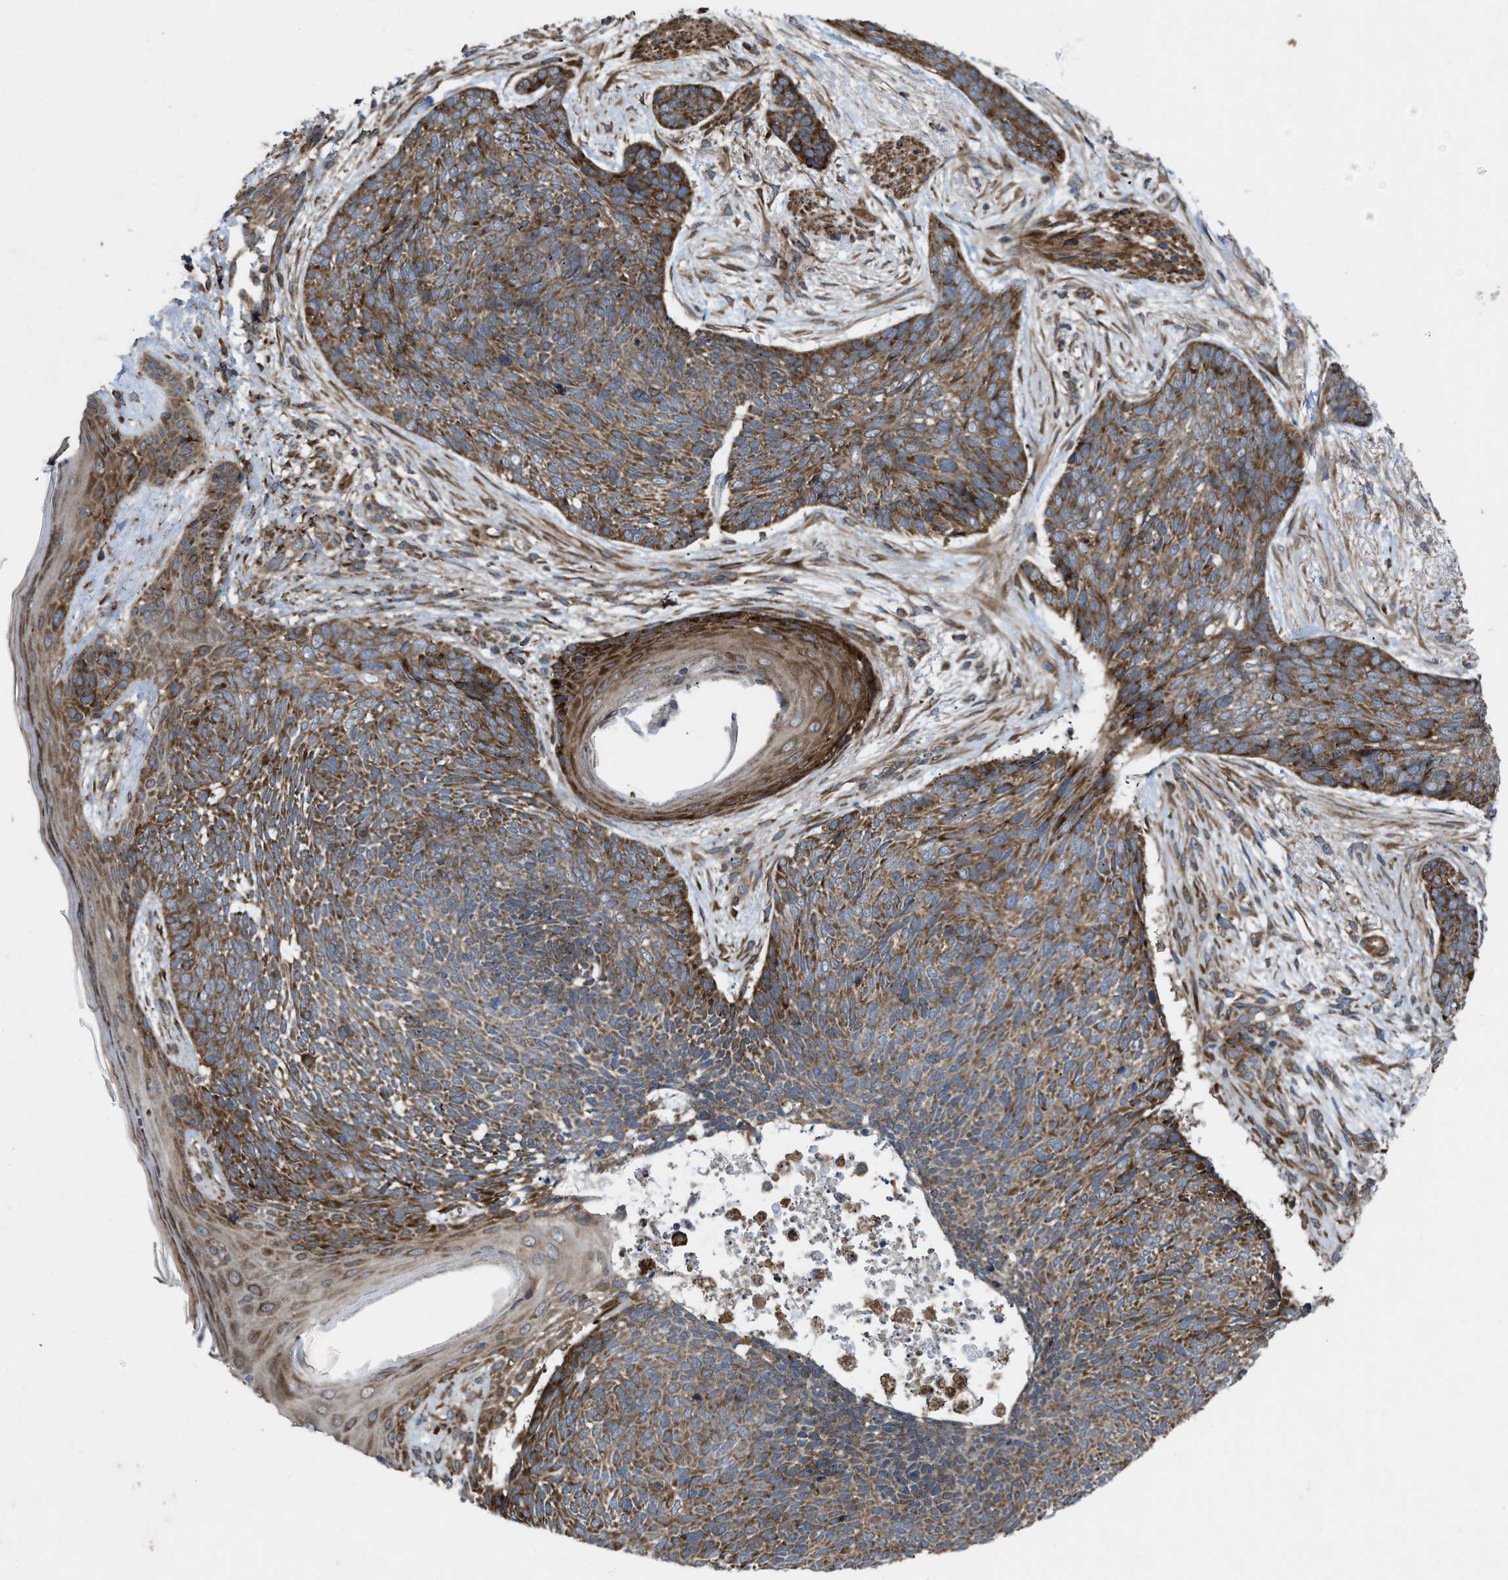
{"staining": {"intensity": "strong", "quantity": ">75%", "location": "cytoplasmic/membranous"}, "tissue": "skin cancer", "cell_type": "Tumor cells", "image_type": "cancer", "snomed": [{"axis": "morphology", "description": "Basal cell carcinoma"}, {"axis": "topography", "description": "Skin"}], "caption": "A micrograph of basal cell carcinoma (skin) stained for a protein demonstrates strong cytoplasmic/membranous brown staining in tumor cells. Nuclei are stained in blue.", "gene": "PER3", "patient": {"sex": "female", "age": 84}}